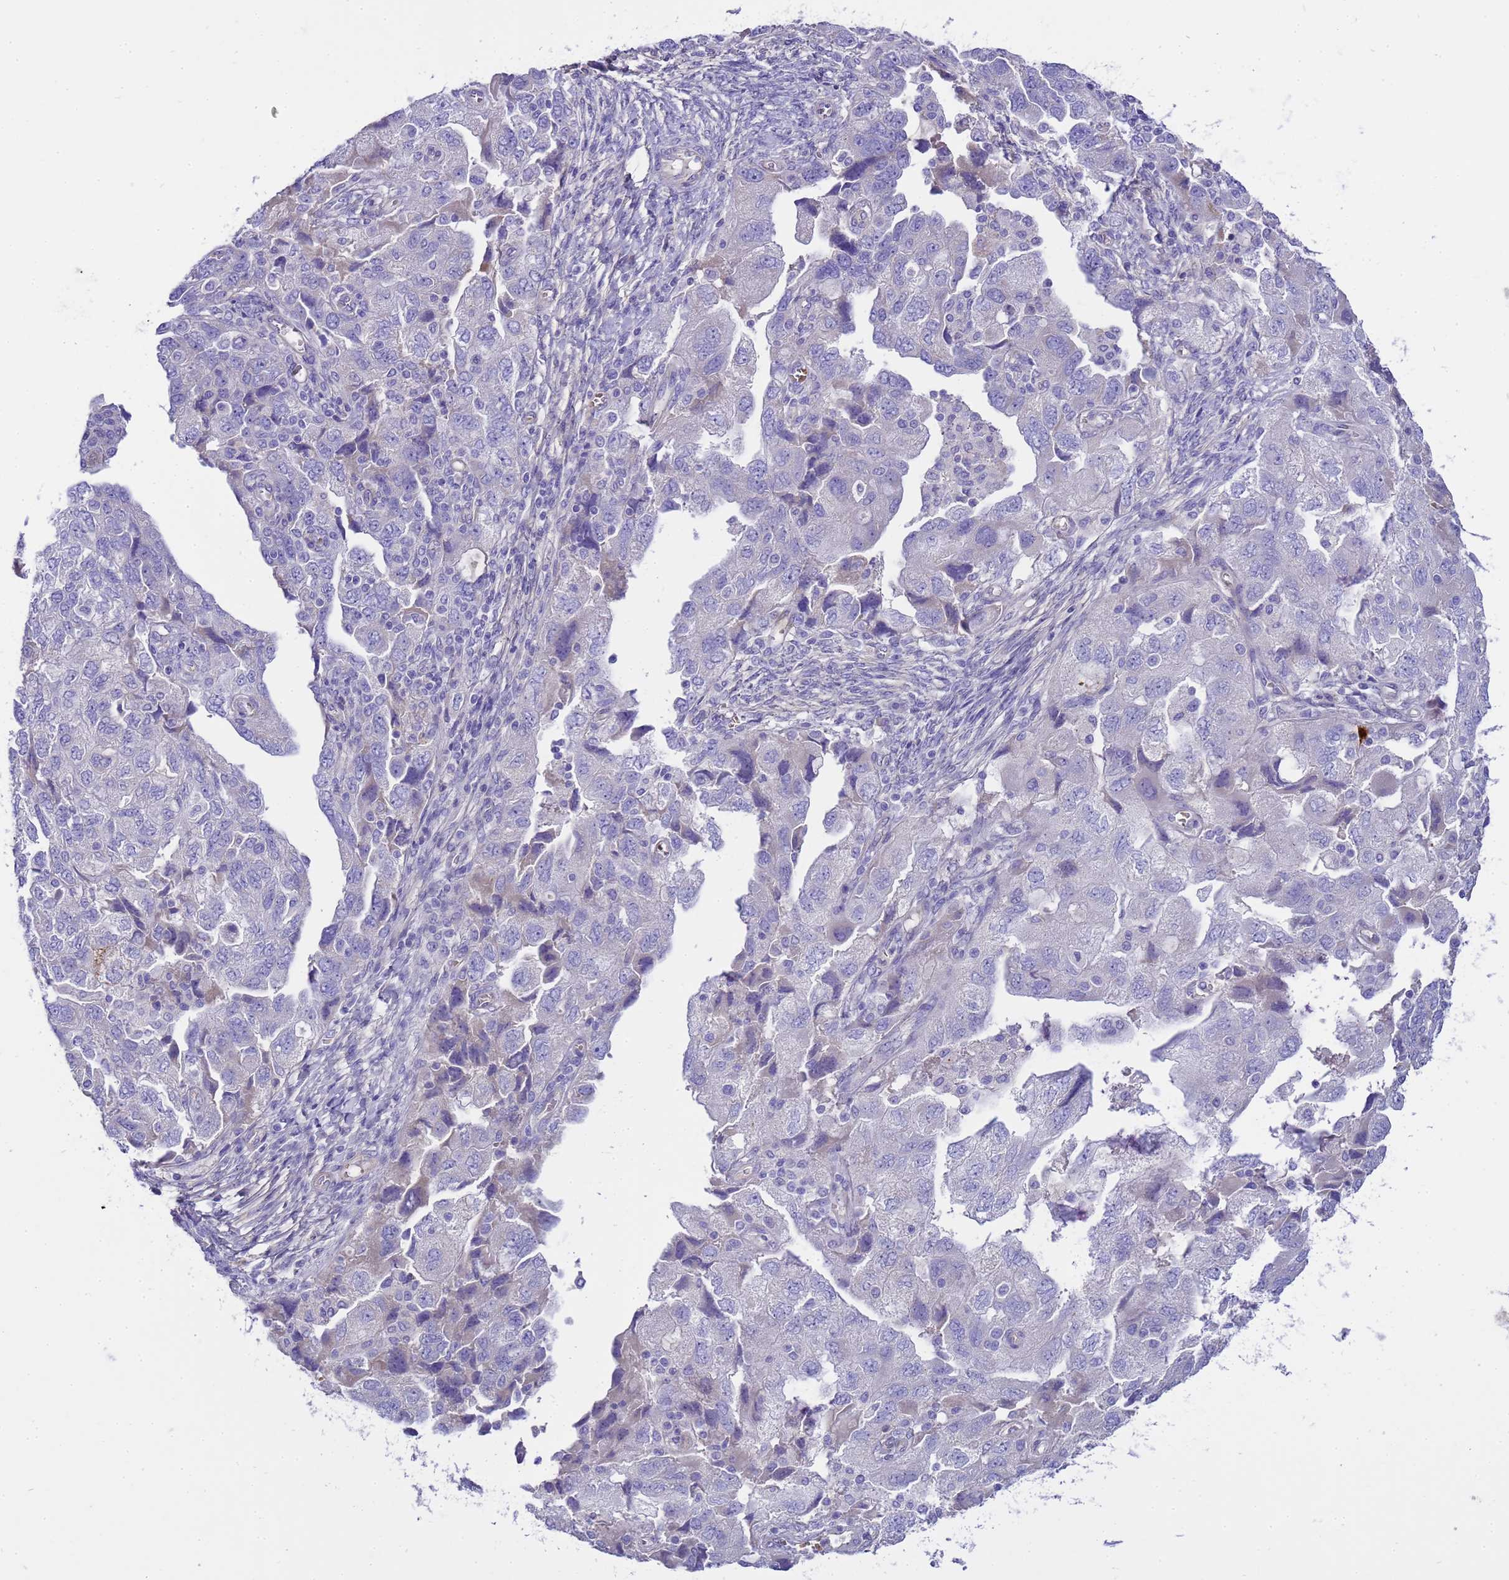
{"staining": {"intensity": "negative", "quantity": "none", "location": "none"}, "tissue": "ovarian cancer", "cell_type": "Tumor cells", "image_type": "cancer", "snomed": [{"axis": "morphology", "description": "Carcinoma, NOS"}, {"axis": "morphology", "description": "Cystadenocarcinoma, serous, NOS"}, {"axis": "topography", "description": "Ovary"}], "caption": "IHC image of neoplastic tissue: ovarian cancer stained with DAB (3,3'-diaminobenzidine) exhibits no significant protein staining in tumor cells. (Stains: DAB immunohistochemistry with hematoxylin counter stain, Microscopy: brightfield microscopy at high magnification).", "gene": "RIPPLY2", "patient": {"sex": "female", "age": 69}}